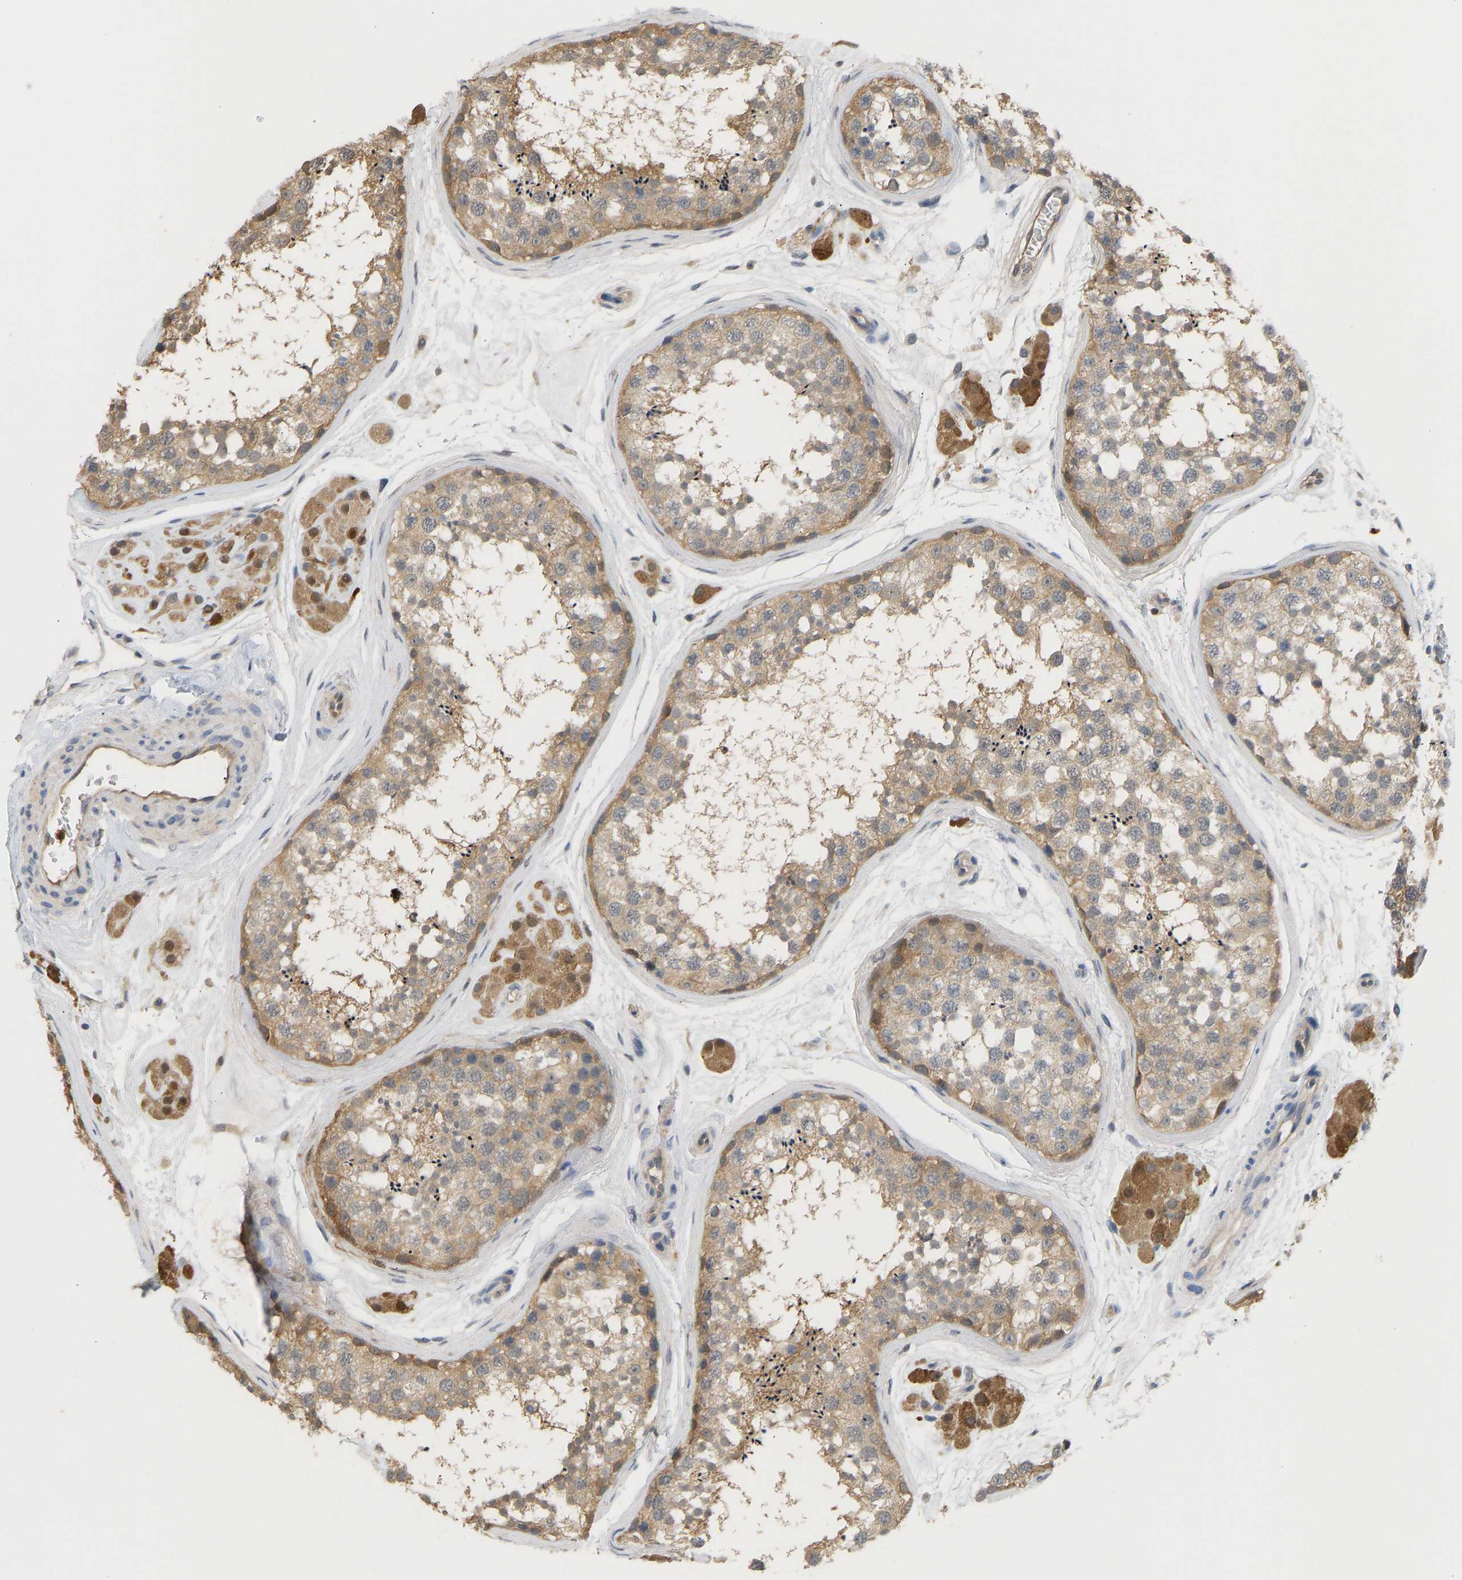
{"staining": {"intensity": "moderate", "quantity": ">75%", "location": "cytoplasmic/membranous"}, "tissue": "testis", "cell_type": "Cells in seminiferous ducts", "image_type": "normal", "snomed": [{"axis": "morphology", "description": "Normal tissue, NOS"}, {"axis": "topography", "description": "Testis"}], "caption": "Cells in seminiferous ducts display medium levels of moderate cytoplasmic/membranous expression in about >75% of cells in benign testis.", "gene": "ENO1", "patient": {"sex": "male", "age": 56}}